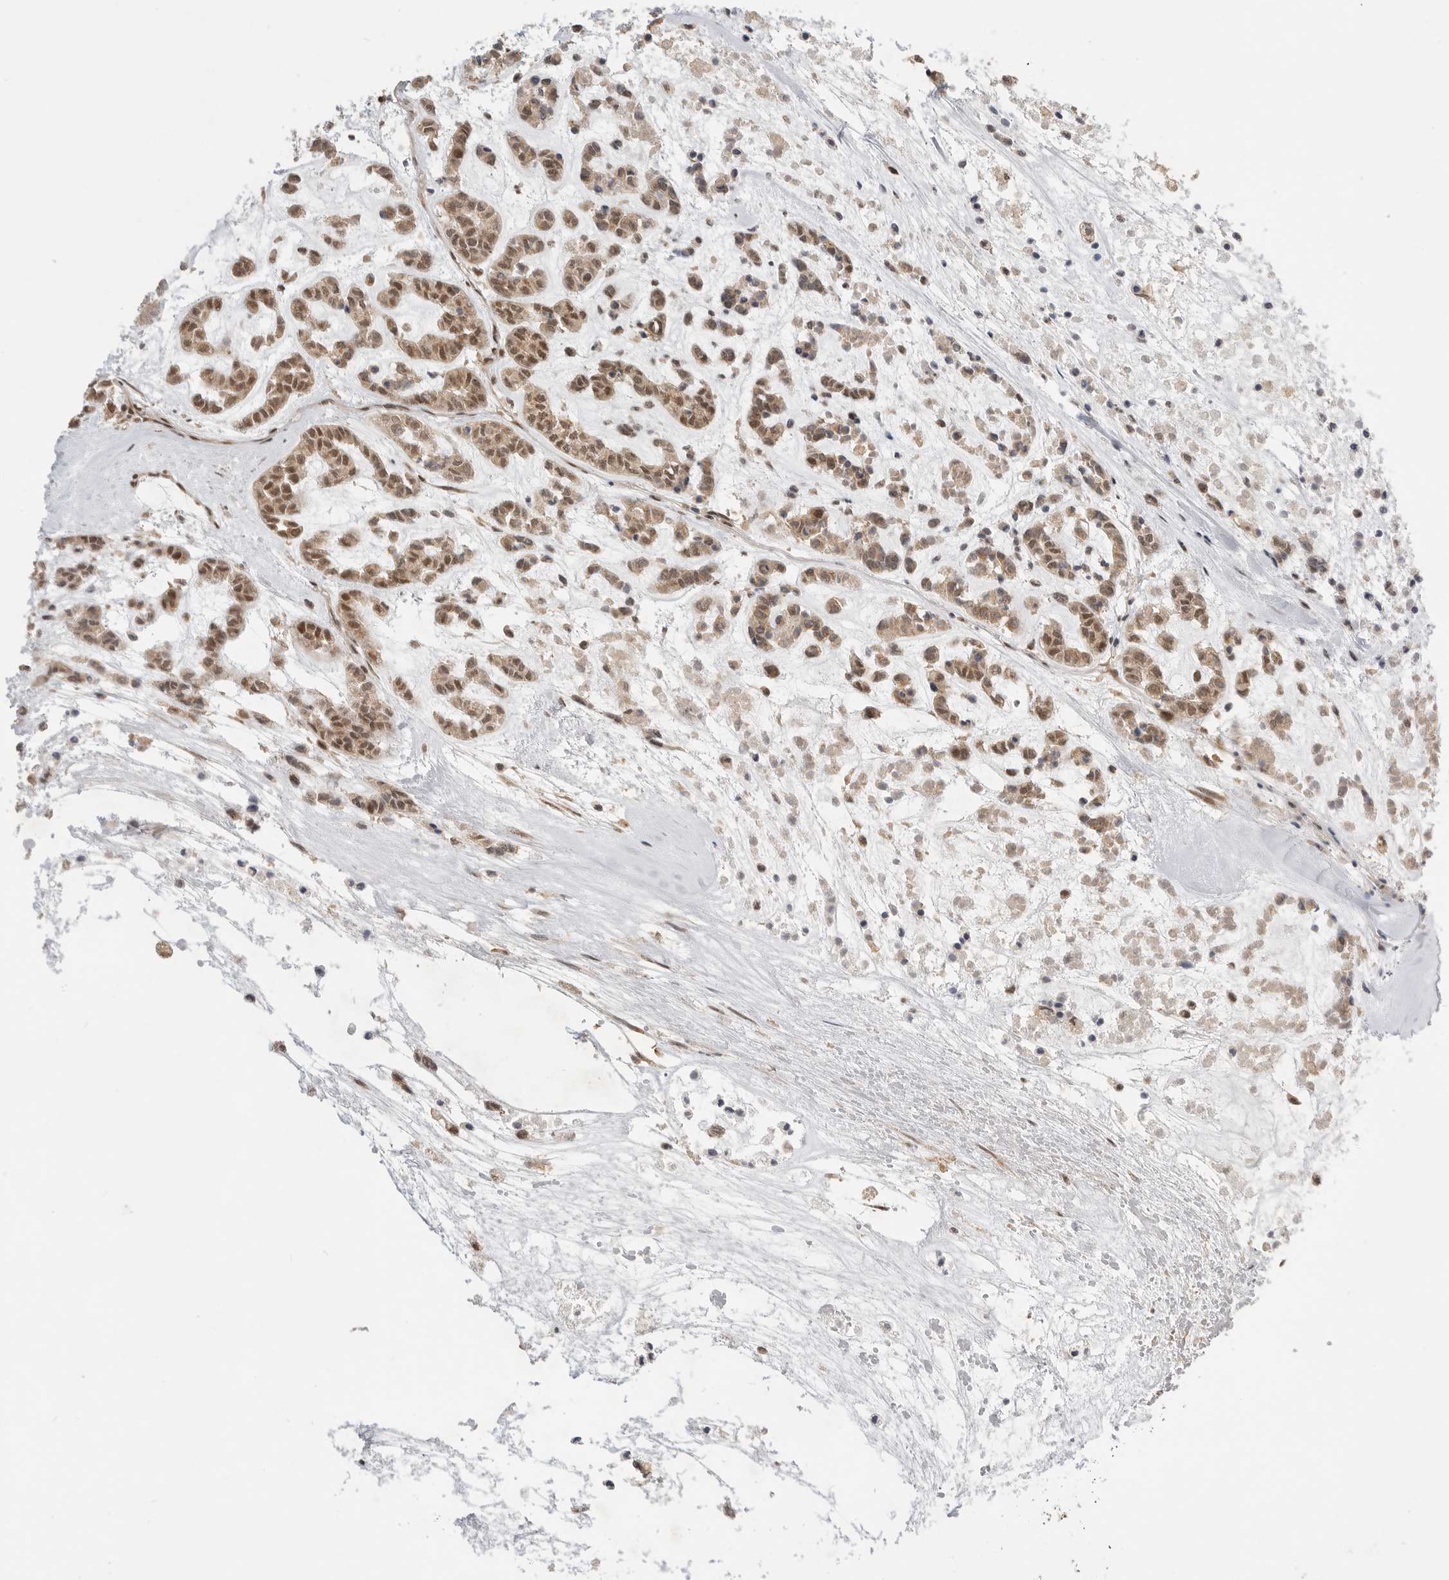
{"staining": {"intensity": "weak", "quantity": ">75%", "location": "cytoplasmic/membranous,nuclear"}, "tissue": "head and neck cancer", "cell_type": "Tumor cells", "image_type": "cancer", "snomed": [{"axis": "morphology", "description": "Adenocarcinoma, NOS"}, {"axis": "morphology", "description": "Adenoma, NOS"}, {"axis": "topography", "description": "Head-Neck"}], "caption": "About >75% of tumor cells in human adenocarcinoma (head and neck) show weak cytoplasmic/membranous and nuclear protein expression as visualized by brown immunohistochemical staining.", "gene": "ALKAL1", "patient": {"sex": "female", "age": 55}}